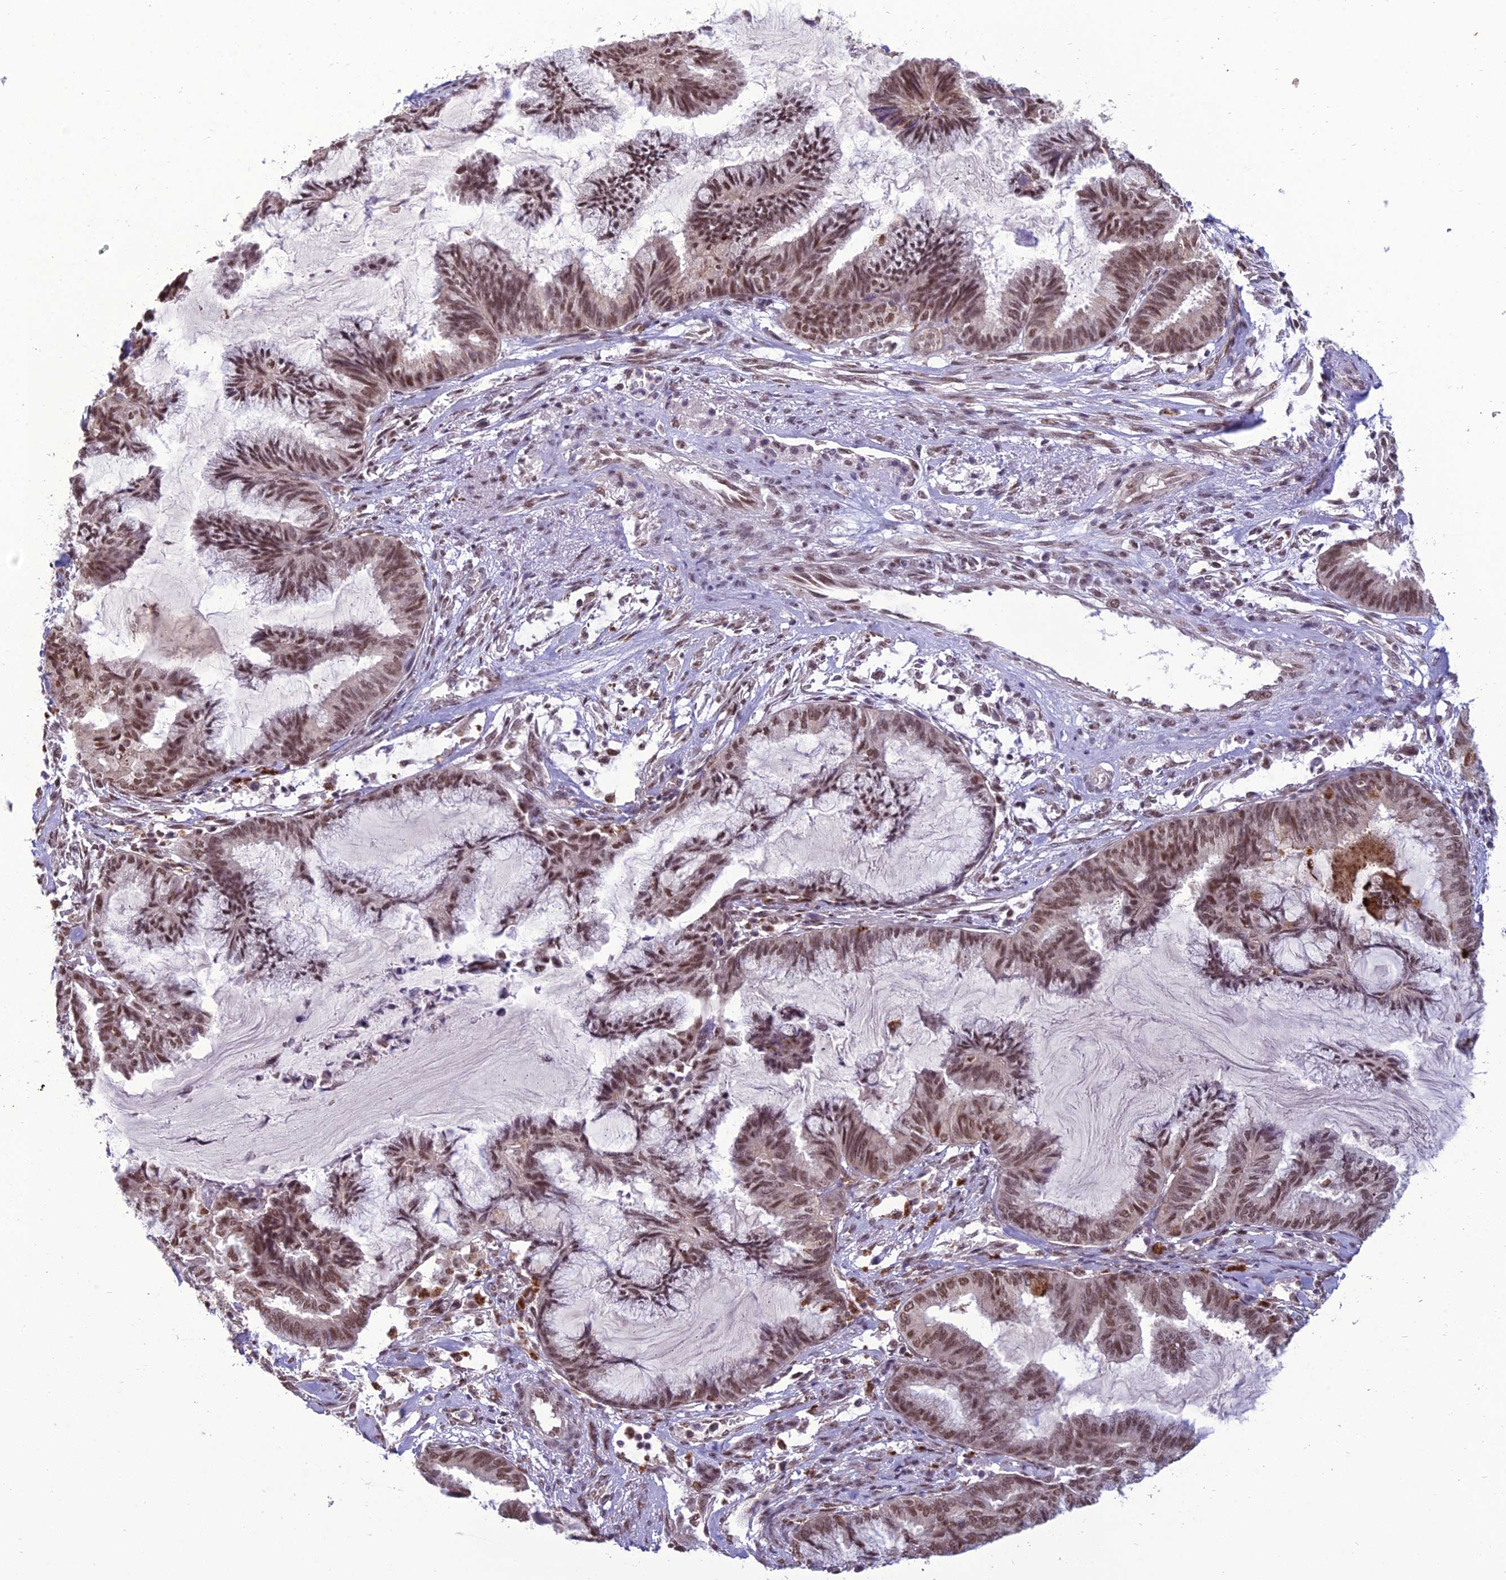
{"staining": {"intensity": "moderate", "quantity": ">75%", "location": "nuclear"}, "tissue": "endometrial cancer", "cell_type": "Tumor cells", "image_type": "cancer", "snomed": [{"axis": "morphology", "description": "Adenocarcinoma, NOS"}, {"axis": "topography", "description": "Endometrium"}], "caption": "There is medium levels of moderate nuclear staining in tumor cells of endometrial adenocarcinoma, as demonstrated by immunohistochemical staining (brown color).", "gene": "RANBP3", "patient": {"sex": "female", "age": 86}}